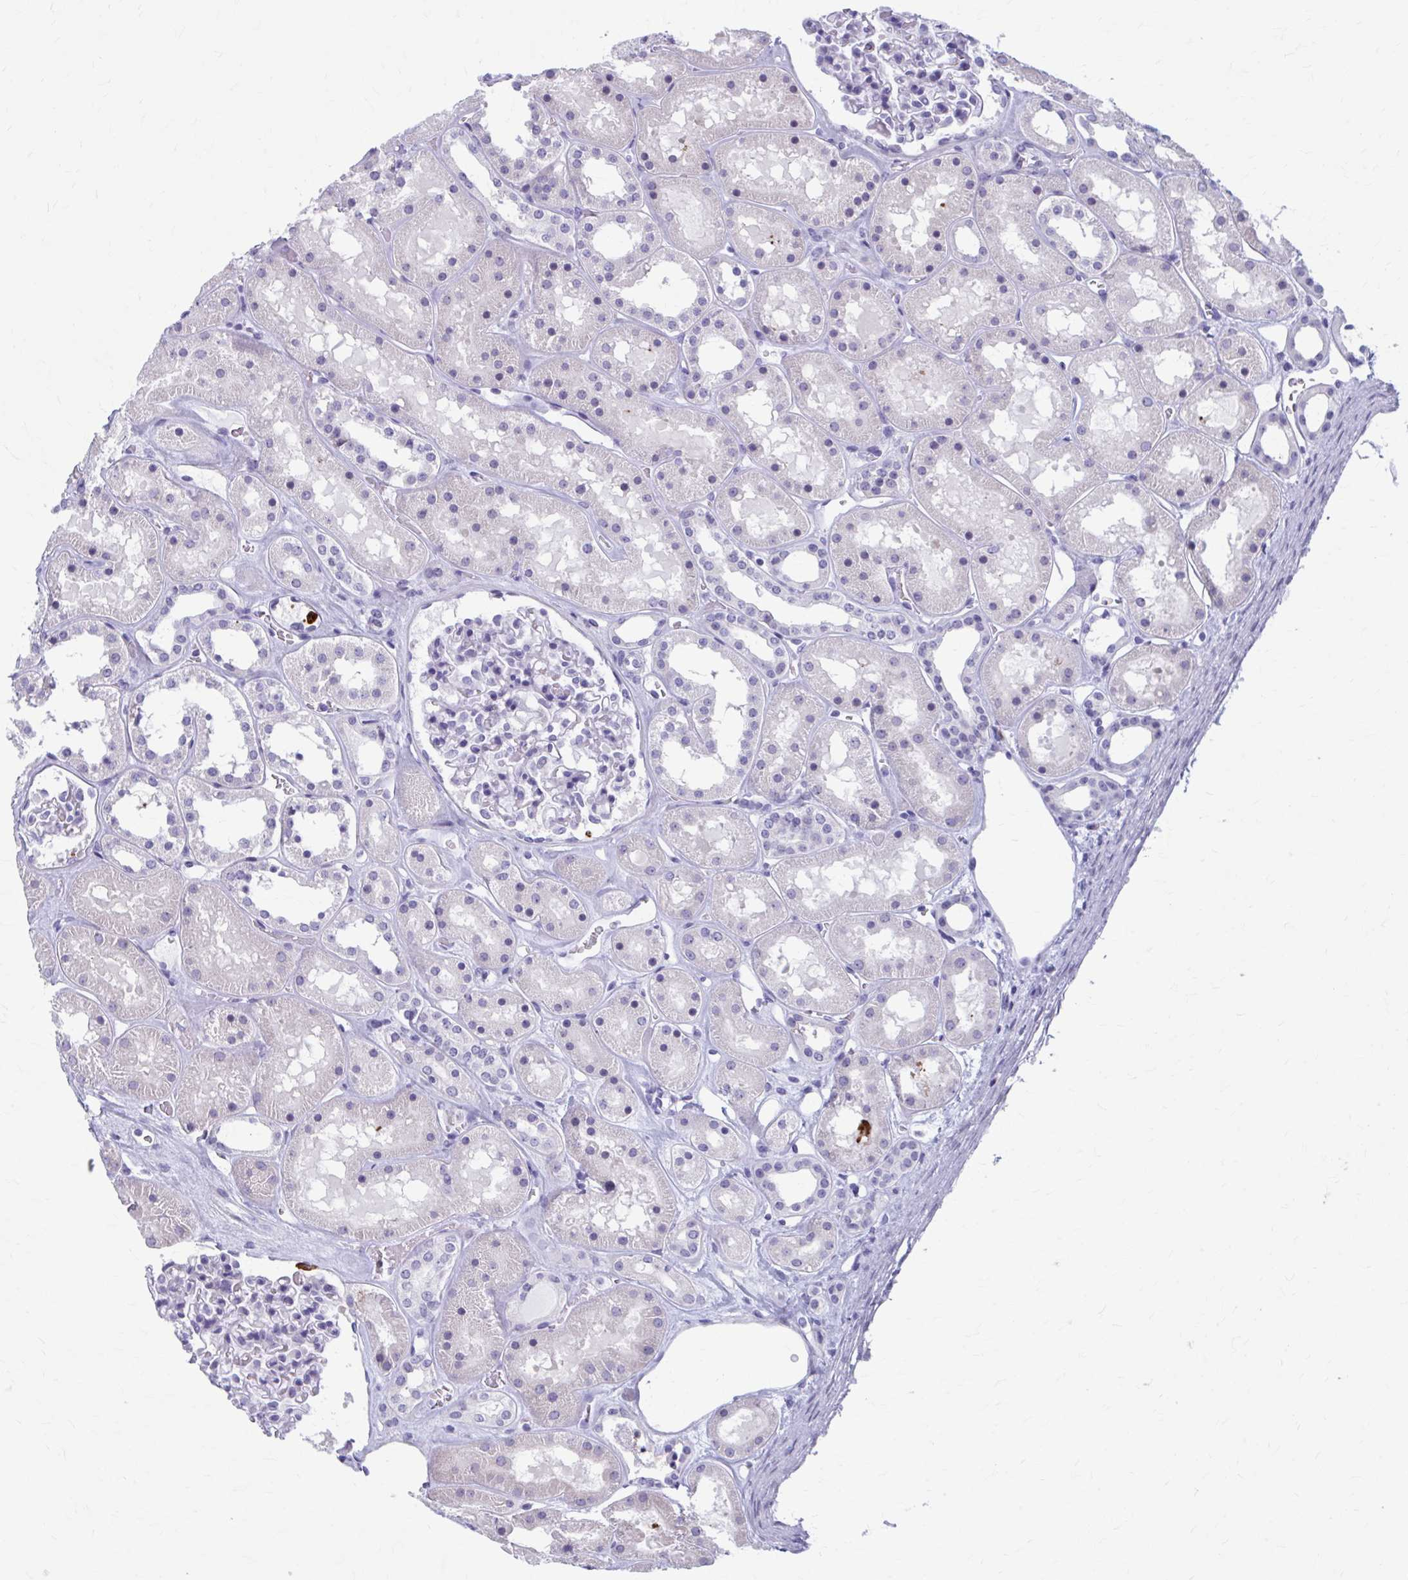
{"staining": {"intensity": "negative", "quantity": "none", "location": "none"}, "tissue": "kidney", "cell_type": "Cells in glomeruli", "image_type": "normal", "snomed": [{"axis": "morphology", "description": "Normal tissue, NOS"}, {"axis": "topography", "description": "Kidney"}], "caption": "A high-resolution photomicrograph shows immunohistochemistry (IHC) staining of benign kidney, which shows no significant staining in cells in glomeruli.", "gene": "CCDC105", "patient": {"sex": "female", "age": 41}}